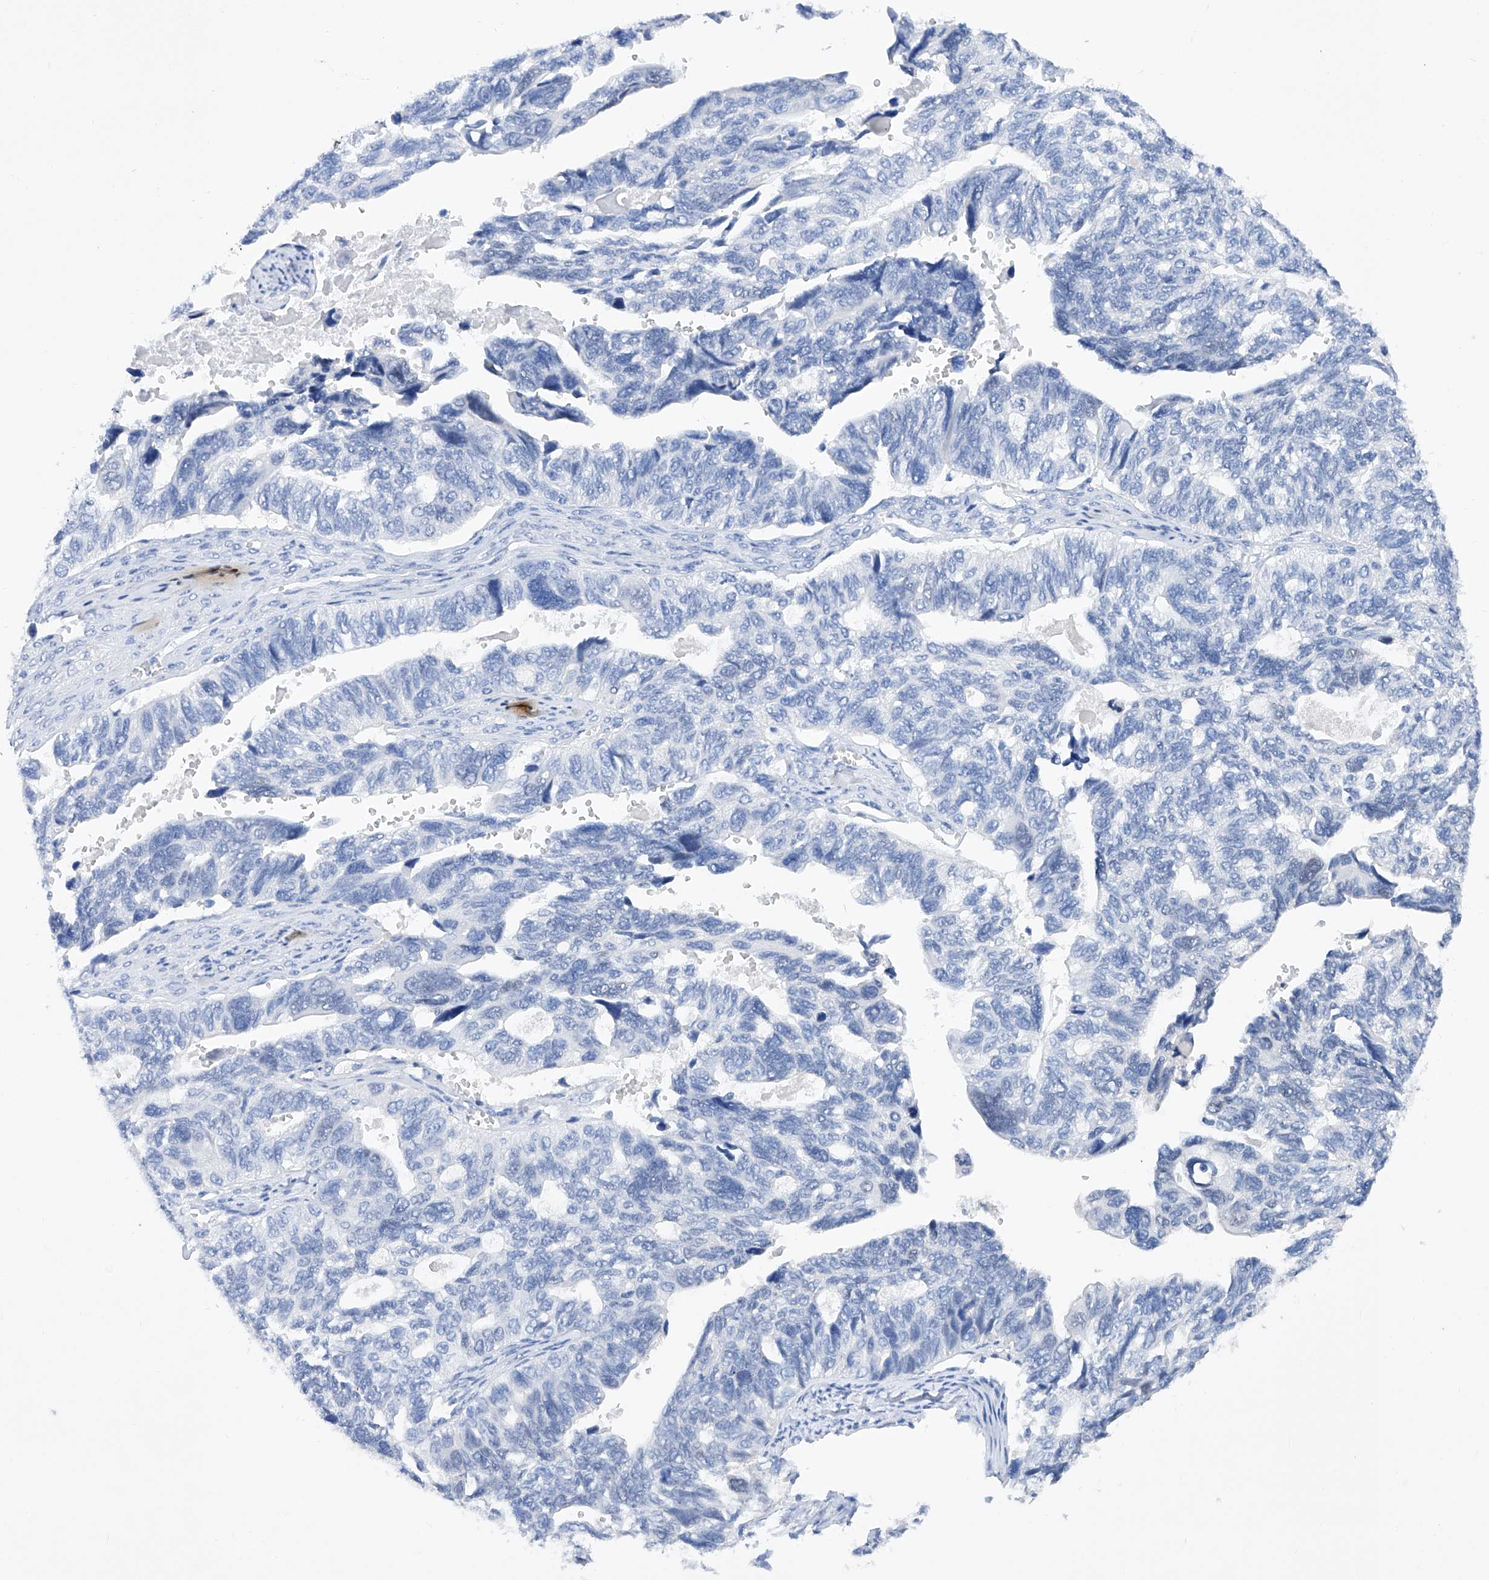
{"staining": {"intensity": "negative", "quantity": "none", "location": "none"}, "tissue": "ovarian cancer", "cell_type": "Tumor cells", "image_type": "cancer", "snomed": [{"axis": "morphology", "description": "Cystadenocarcinoma, serous, NOS"}, {"axis": "topography", "description": "Ovary"}], "caption": "Tumor cells show no significant protein expression in ovarian cancer.", "gene": "BARX2", "patient": {"sex": "female", "age": 79}}